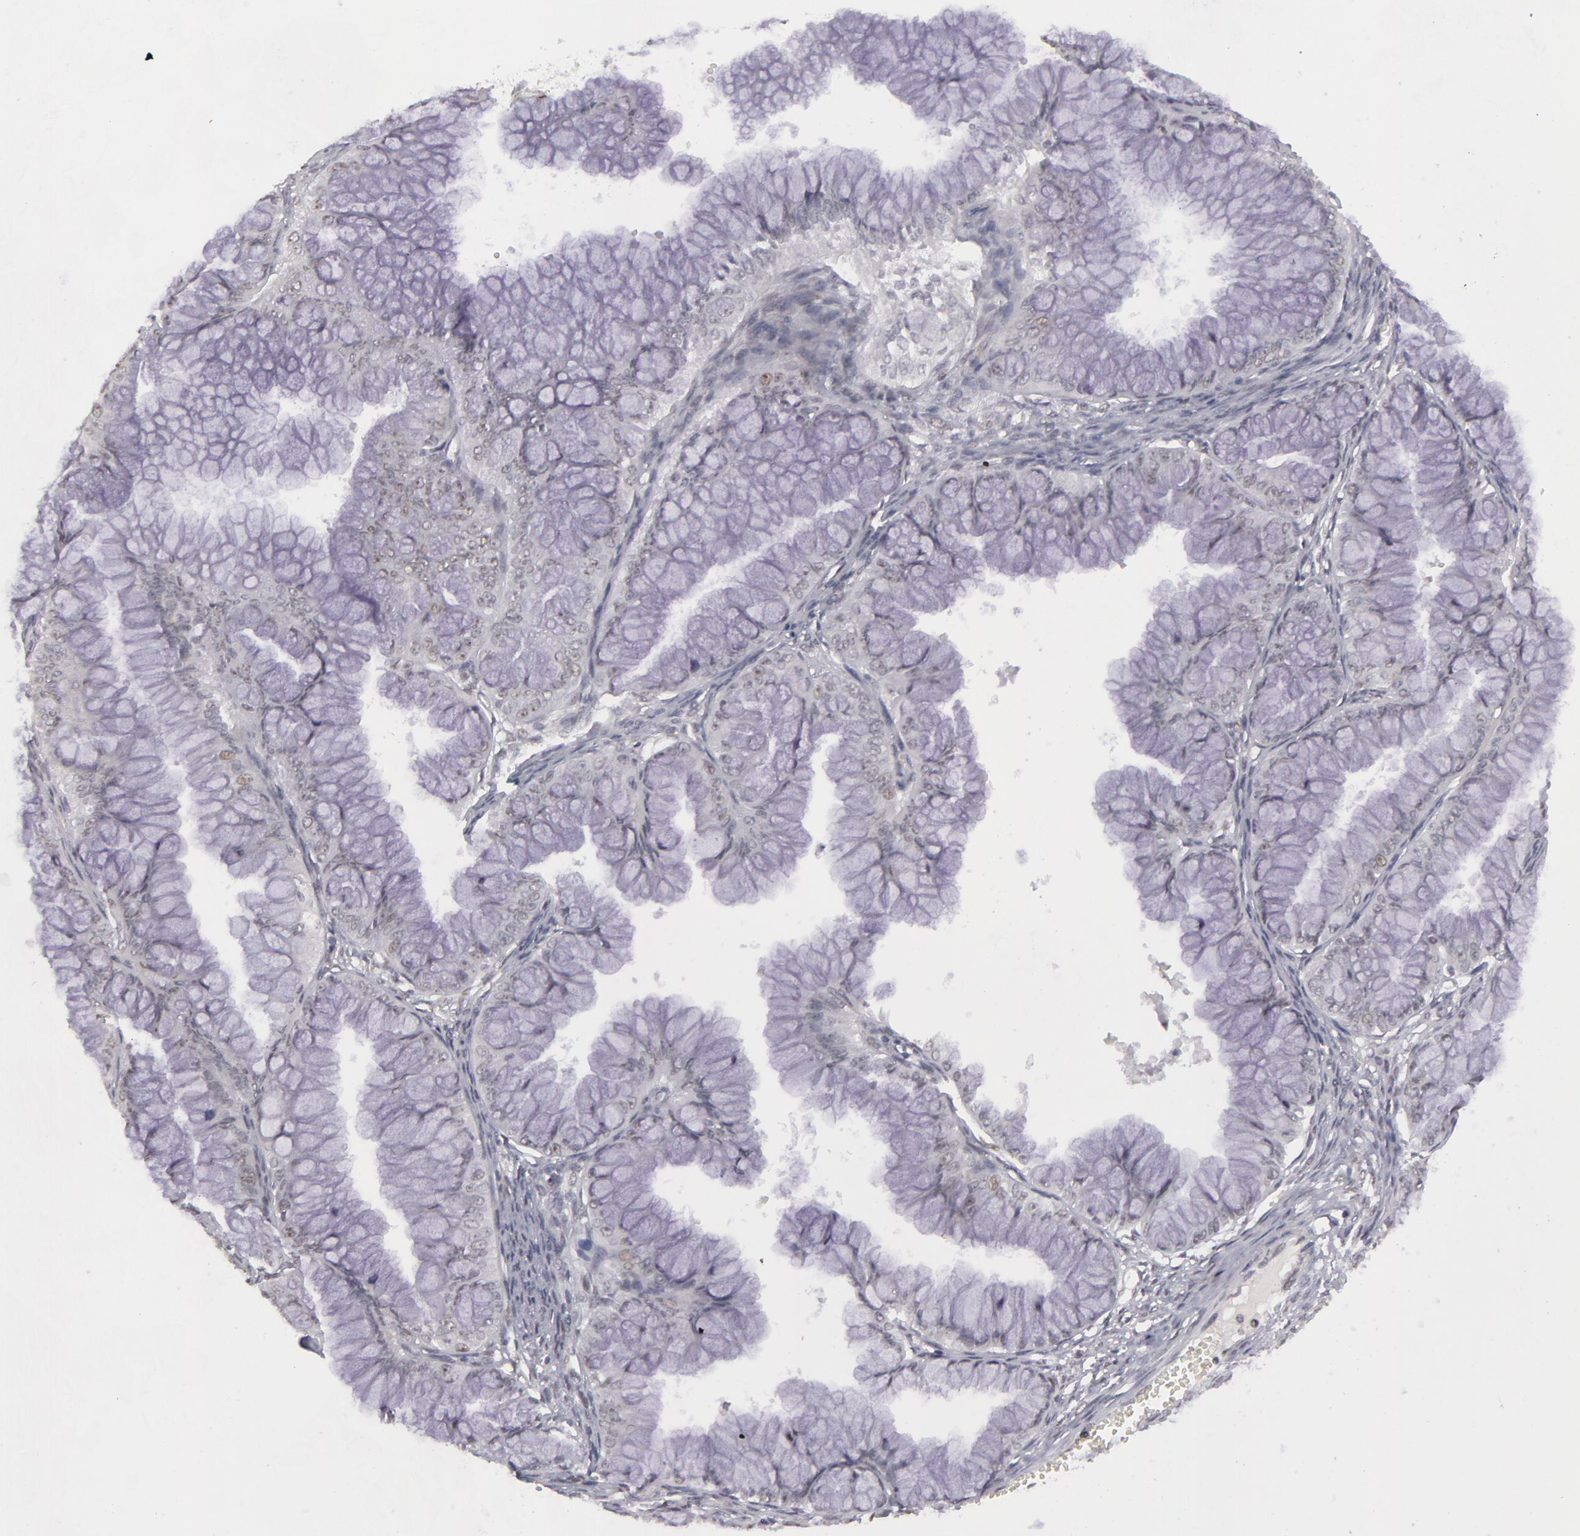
{"staining": {"intensity": "negative", "quantity": "none", "location": "none"}, "tissue": "ovarian cancer", "cell_type": "Tumor cells", "image_type": "cancer", "snomed": [{"axis": "morphology", "description": "Cystadenocarcinoma, mucinous, NOS"}, {"axis": "topography", "description": "Ovary"}], "caption": "The photomicrograph shows no significant expression in tumor cells of ovarian mucinous cystadenocarcinoma.", "gene": "RRP7A", "patient": {"sex": "female", "age": 63}}